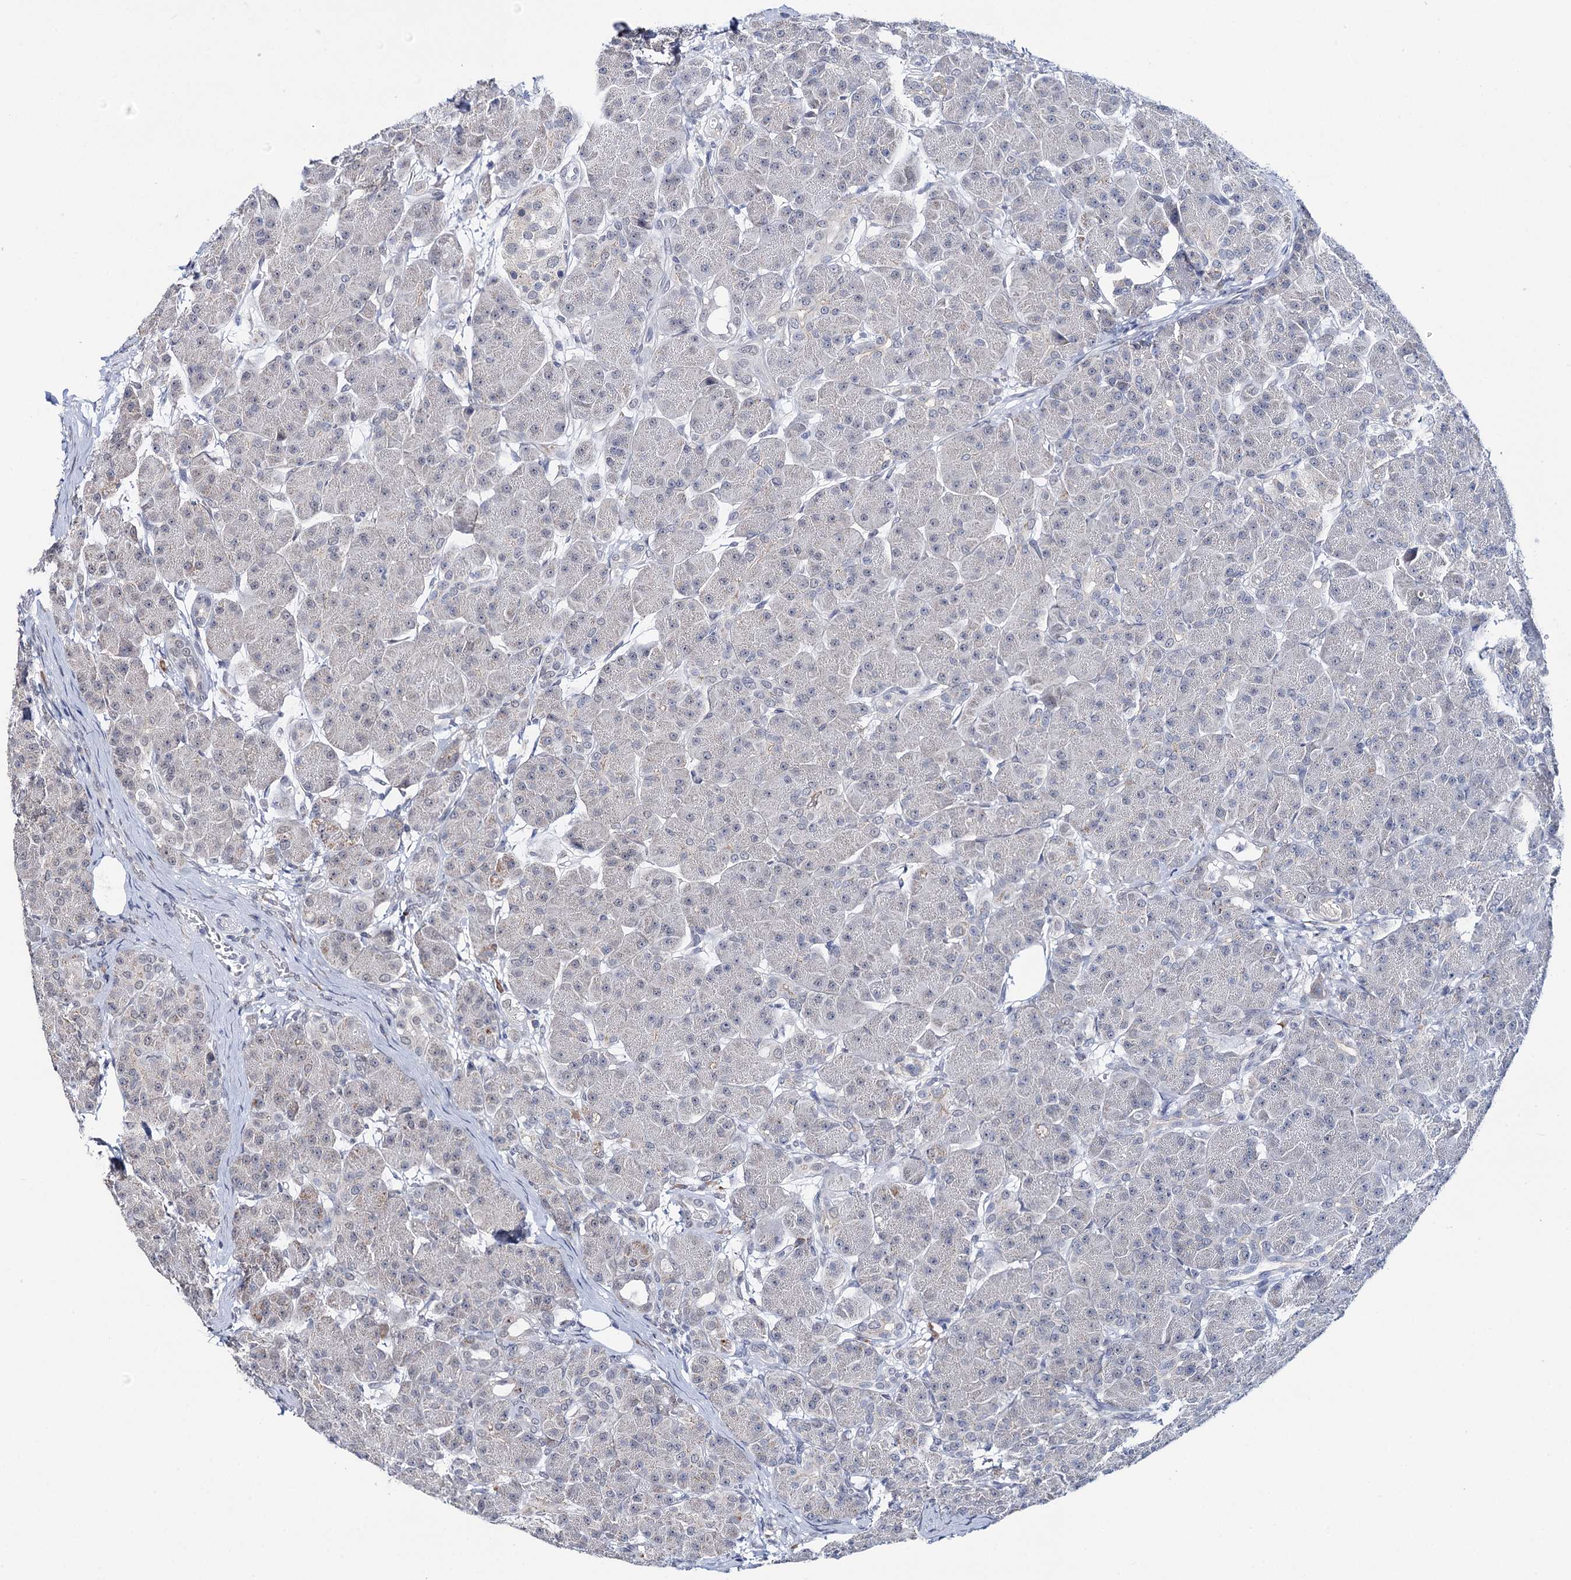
{"staining": {"intensity": "negative", "quantity": "none", "location": "none"}, "tissue": "pancreas", "cell_type": "Exocrine glandular cells", "image_type": "normal", "snomed": [{"axis": "morphology", "description": "Normal tissue, NOS"}, {"axis": "topography", "description": "Pancreas"}], "caption": "High power microscopy micrograph of an immunohistochemistry (IHC) histopathology image of unremarkable pancreas, revealing no significant expression in exocrine glandular cells.", "gene": "SPATS2", "patient": {"sex": "male", "age": 63}}